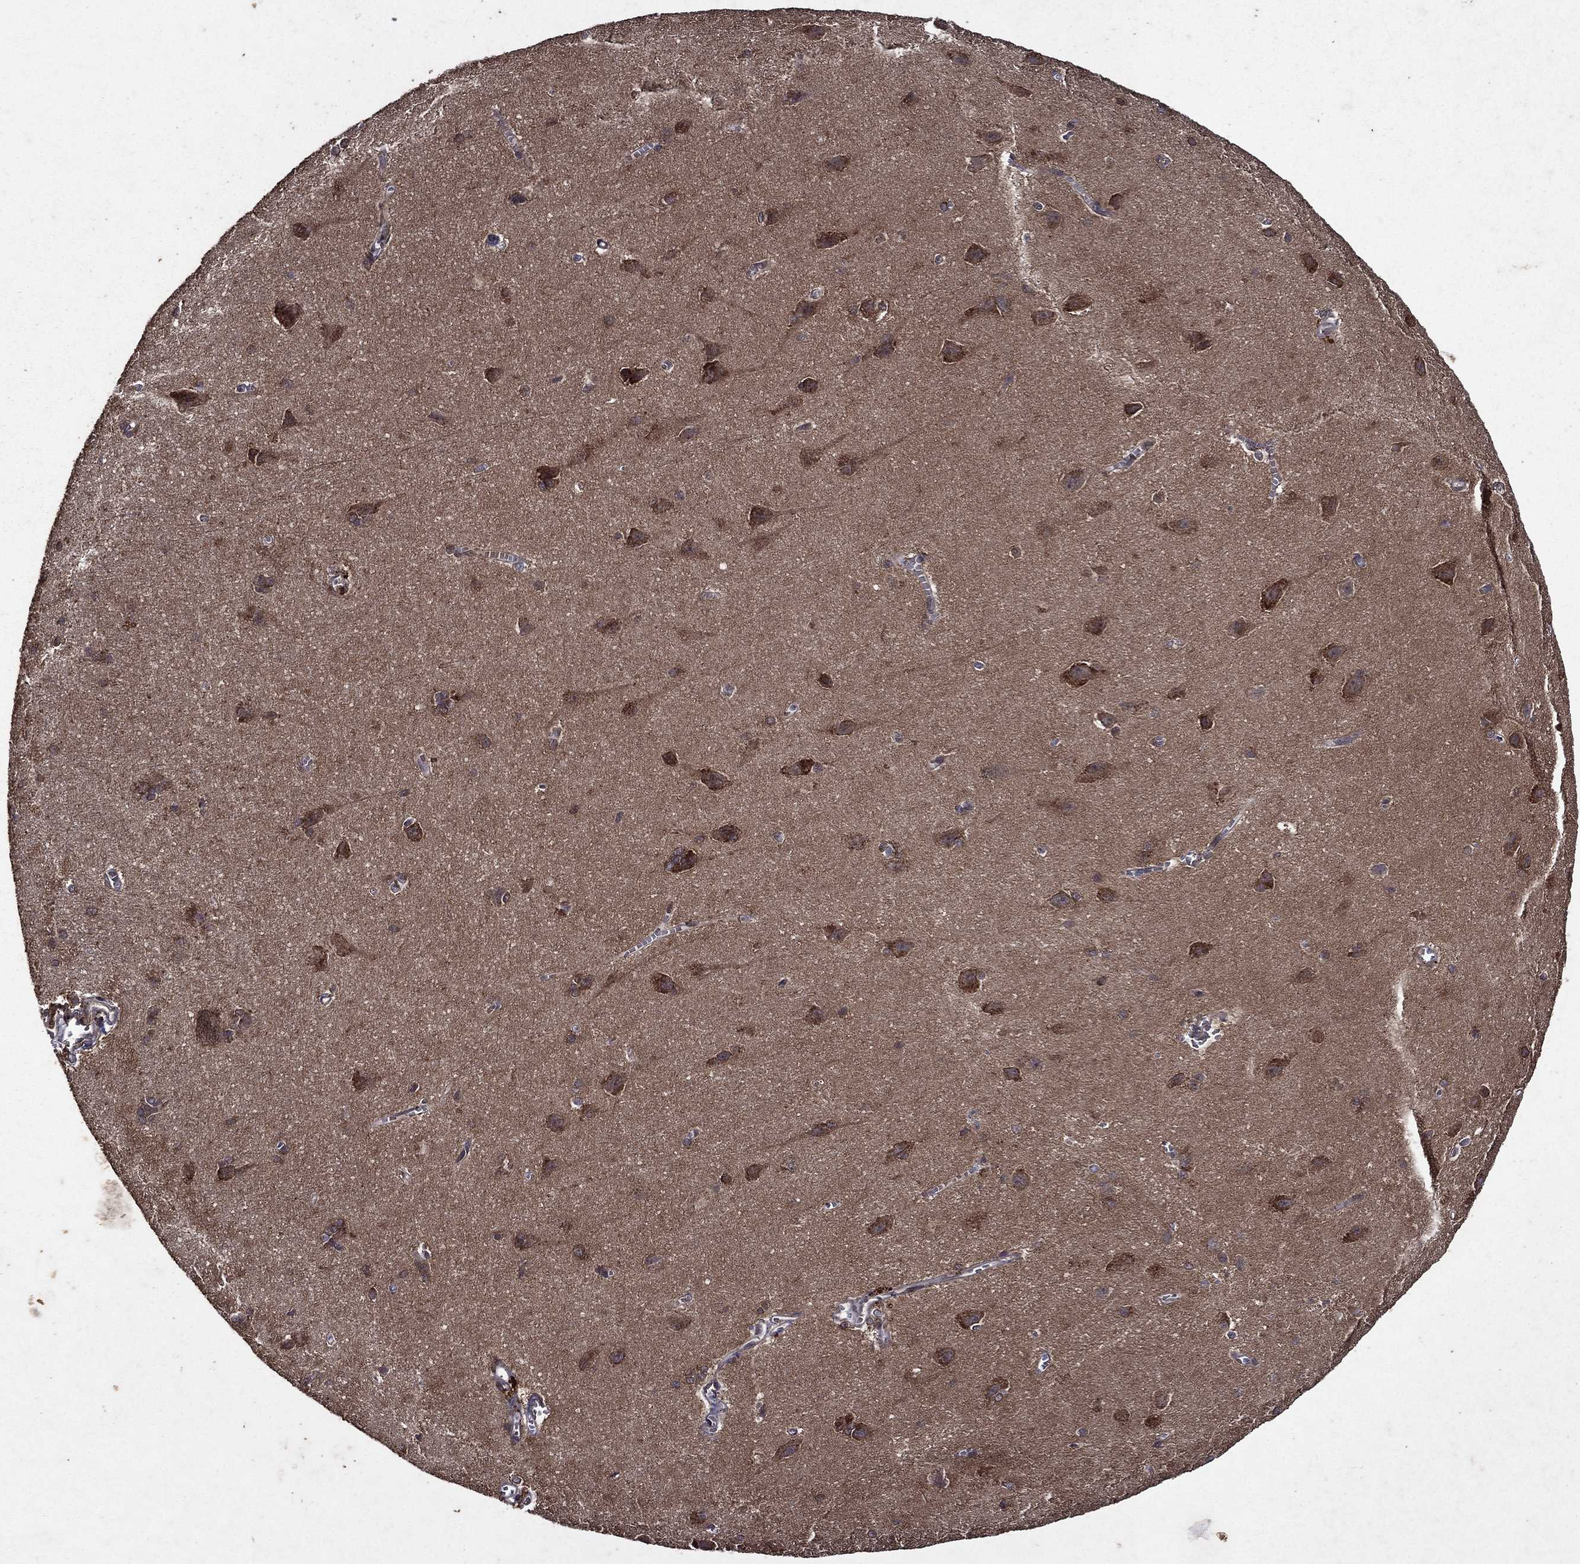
{"staining": {"intensity": "negative", "quantity": "none", "location": "none"}, "tissue": "cerebral cortex", "cell_type": "Endothelial cells", "image_type": "normal", "snomed": [{"axis": "morphology", "description": "Normal tissue, NOS"}, {"axis": "topography", "description": "Cerebral cortex"}], "caption": "High magnification brightfield microscopy of normal cerebral cortex stained with DAB (brown) and counterstained with hematoxylin (blue): endothelial cells show no significant expression.", "gene": "EIF2B4", "patient": {"sex": "male", "age": 37}}